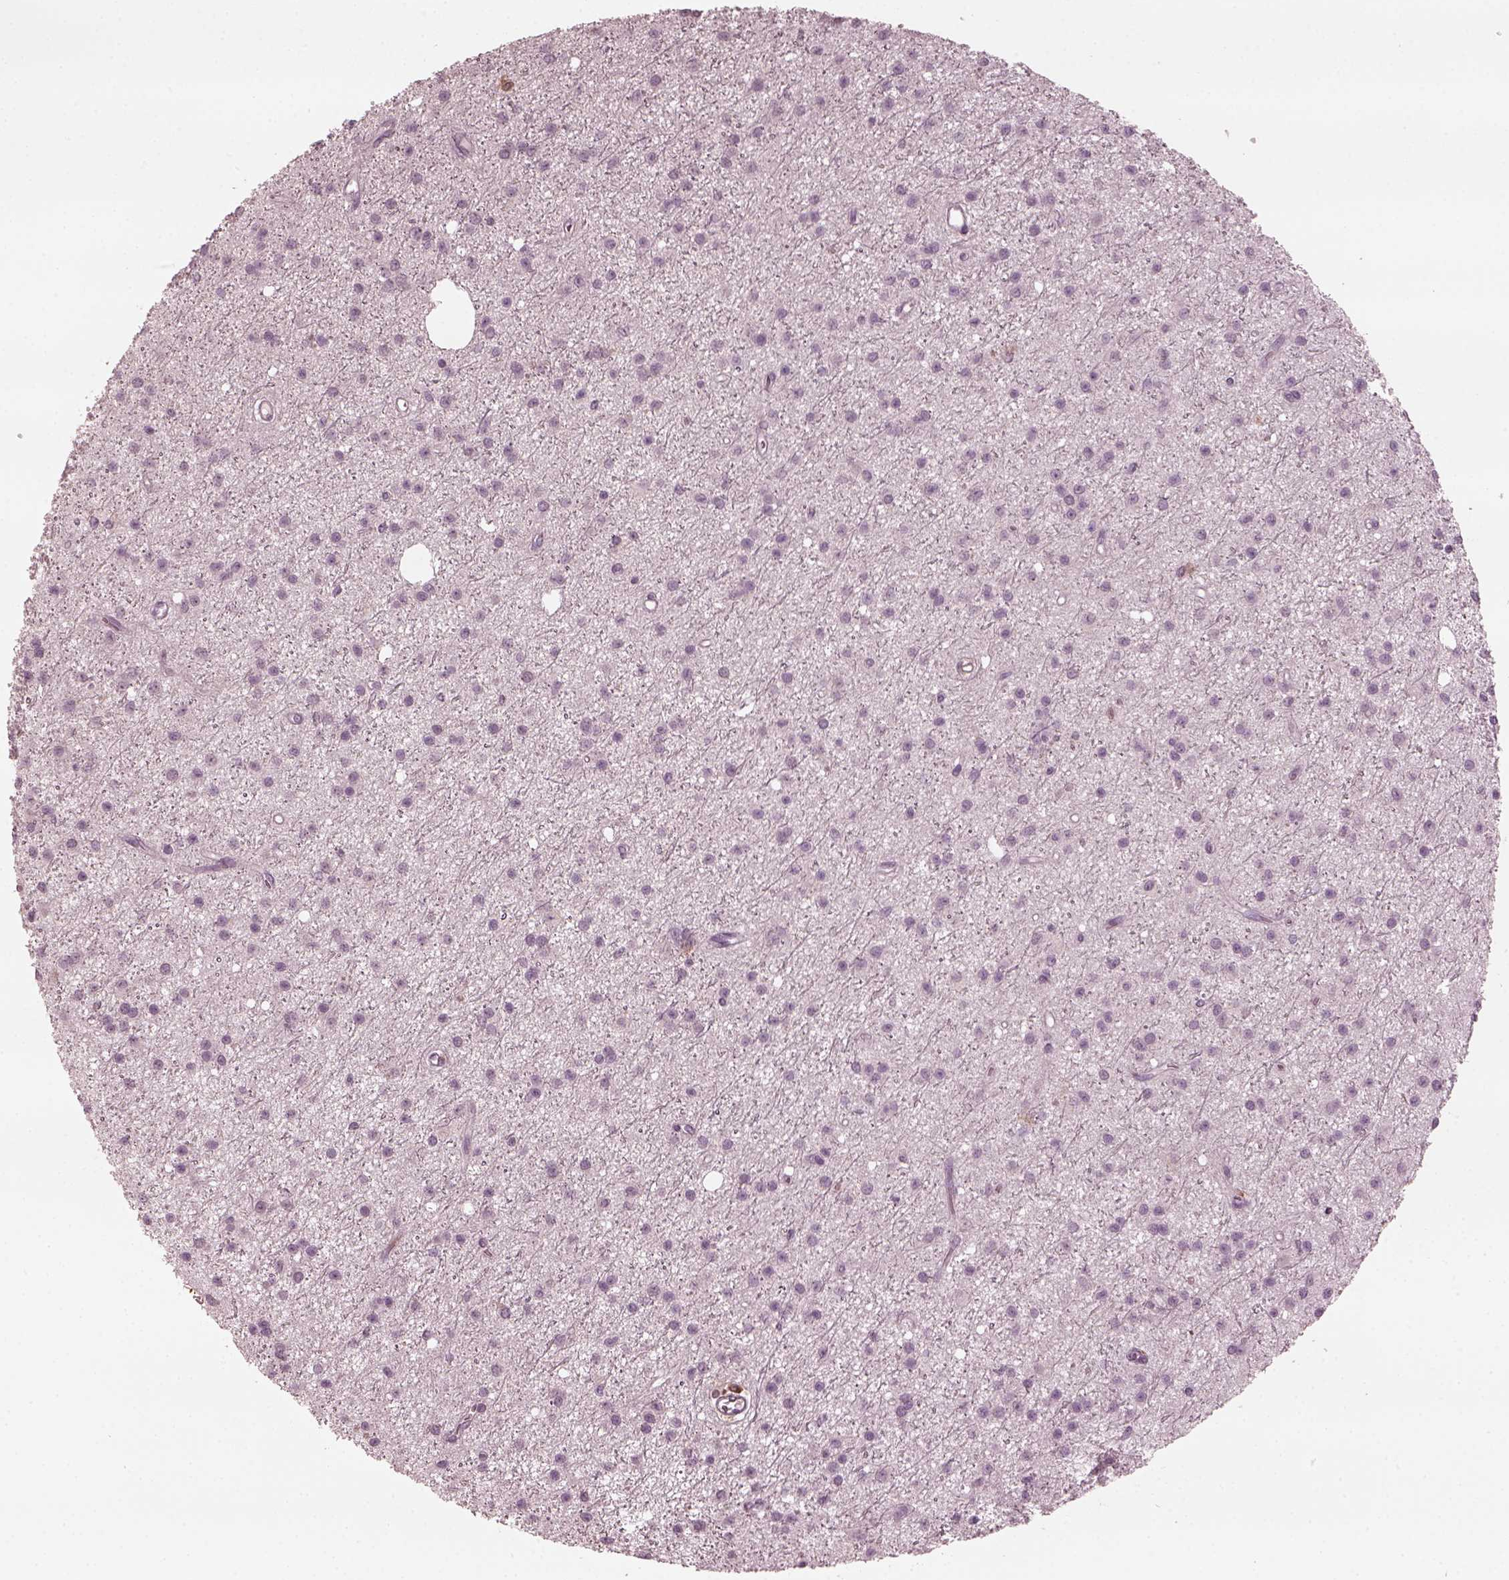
{"staining": {"intensity": "negative", "quantity": "none", "location": "none"}, "tissue": "glioma", "cell_type": "Tumor cells", "image_type": "cancer", "snomed": [{"axis": "morphology", "description": "Glioma, malignant, Low grade"}, {"axis": "topography", "description": "Brain"}], "caption": "IHC histopathology image of neoplastic tissue: glioma stained with DAB exhibits no significant protein staining in tumor cells.", "gene": "PSTPIP2", "patient": {"sex": "male", "age": 27}}